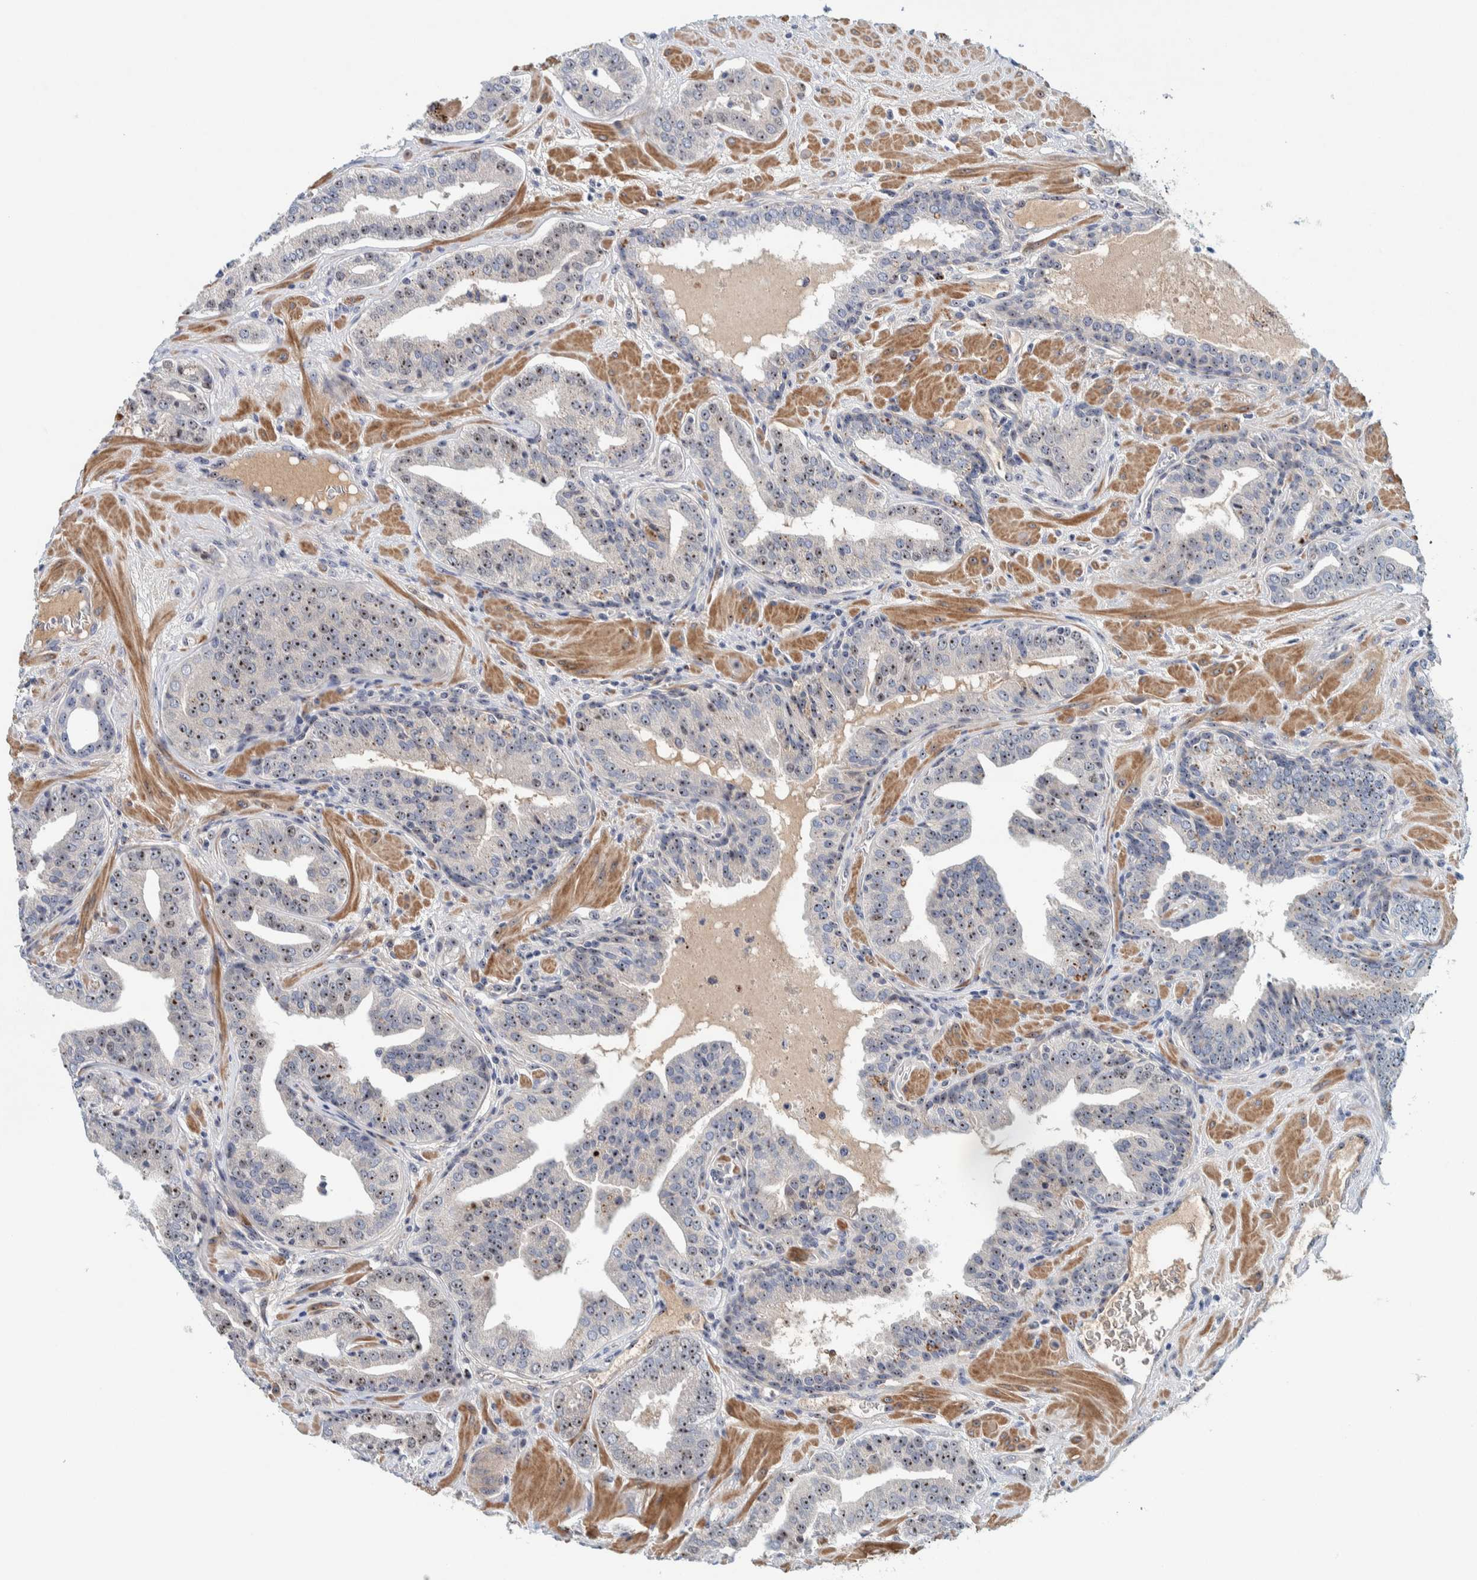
{"staining": {"intensity": "moderate", "quantity": ">75%", "location": "nuclear"}, "tissue": "prostate cancer", "cell_type": "Tumor cells", "image_type": "cancer", "snomed": [{"axis": "morphology", "description": "Adenocarcinoma, Low grade"}, {"axis": "topography", "description": "Prostate"}], "caption": "Human low-grade adenocarcinoma (prostate) stained for a protein (brown) reveals moderate nuclear positive staining in about >75% of tumor cells.", "gene": "NOL11", "patient": {"sex": "male", "age": 62}}